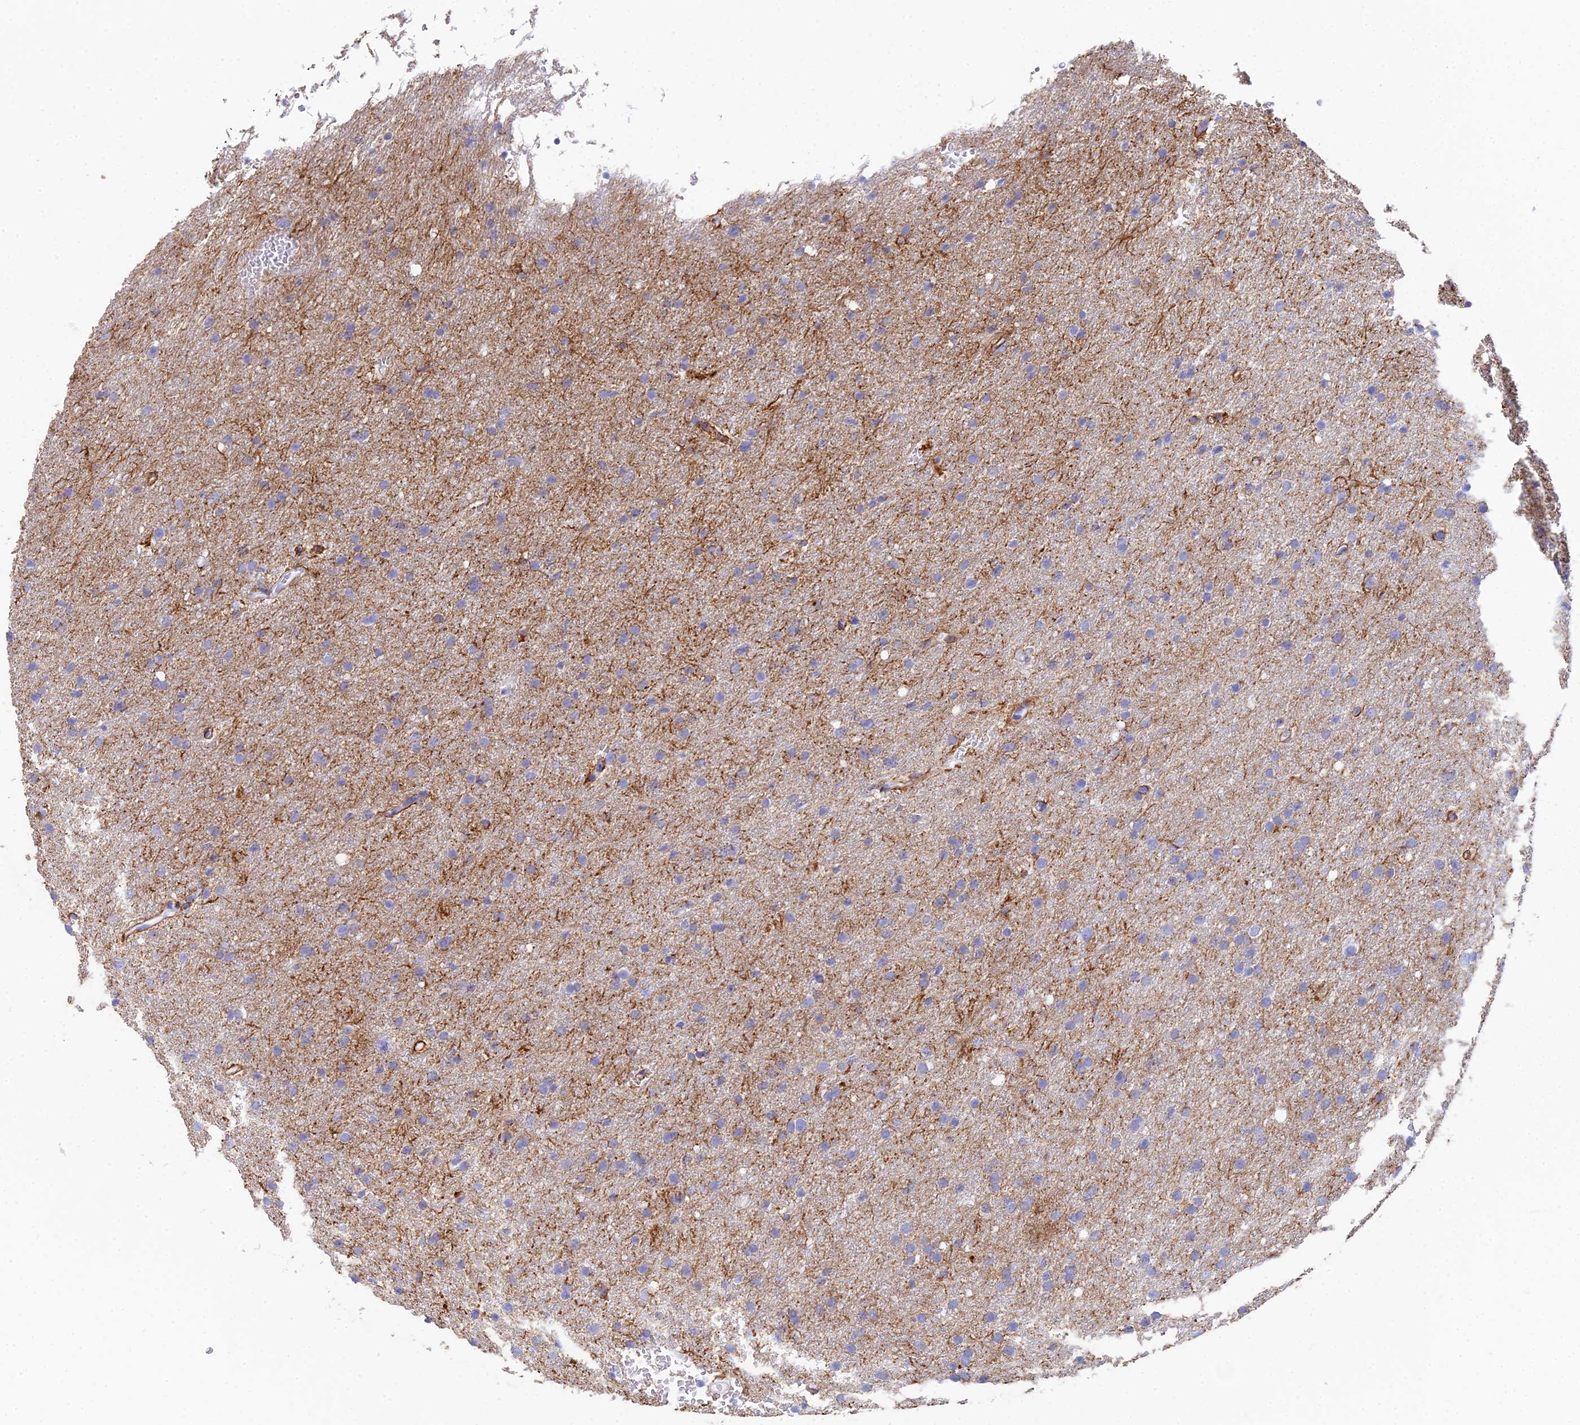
{"staining": {"intensity": "negative", "quantity": "none", "location": "none"}, "tissue": "glioma", "cell_type": "Tumor cells", "image_type": "cancer", "snomed": [{"axis": "morphology", "description": "Glioma, malignant, High grade"}, {"axis": "topography", "description": "Cerebral cortex"}], "caption": "Photomicrograph shows no significant protein staining in tumor cells of glioma. (IHC, brightfield microscopy, high magnification).", "gene": "REG1A", "patient": {"sex": "female", "age": 36}}